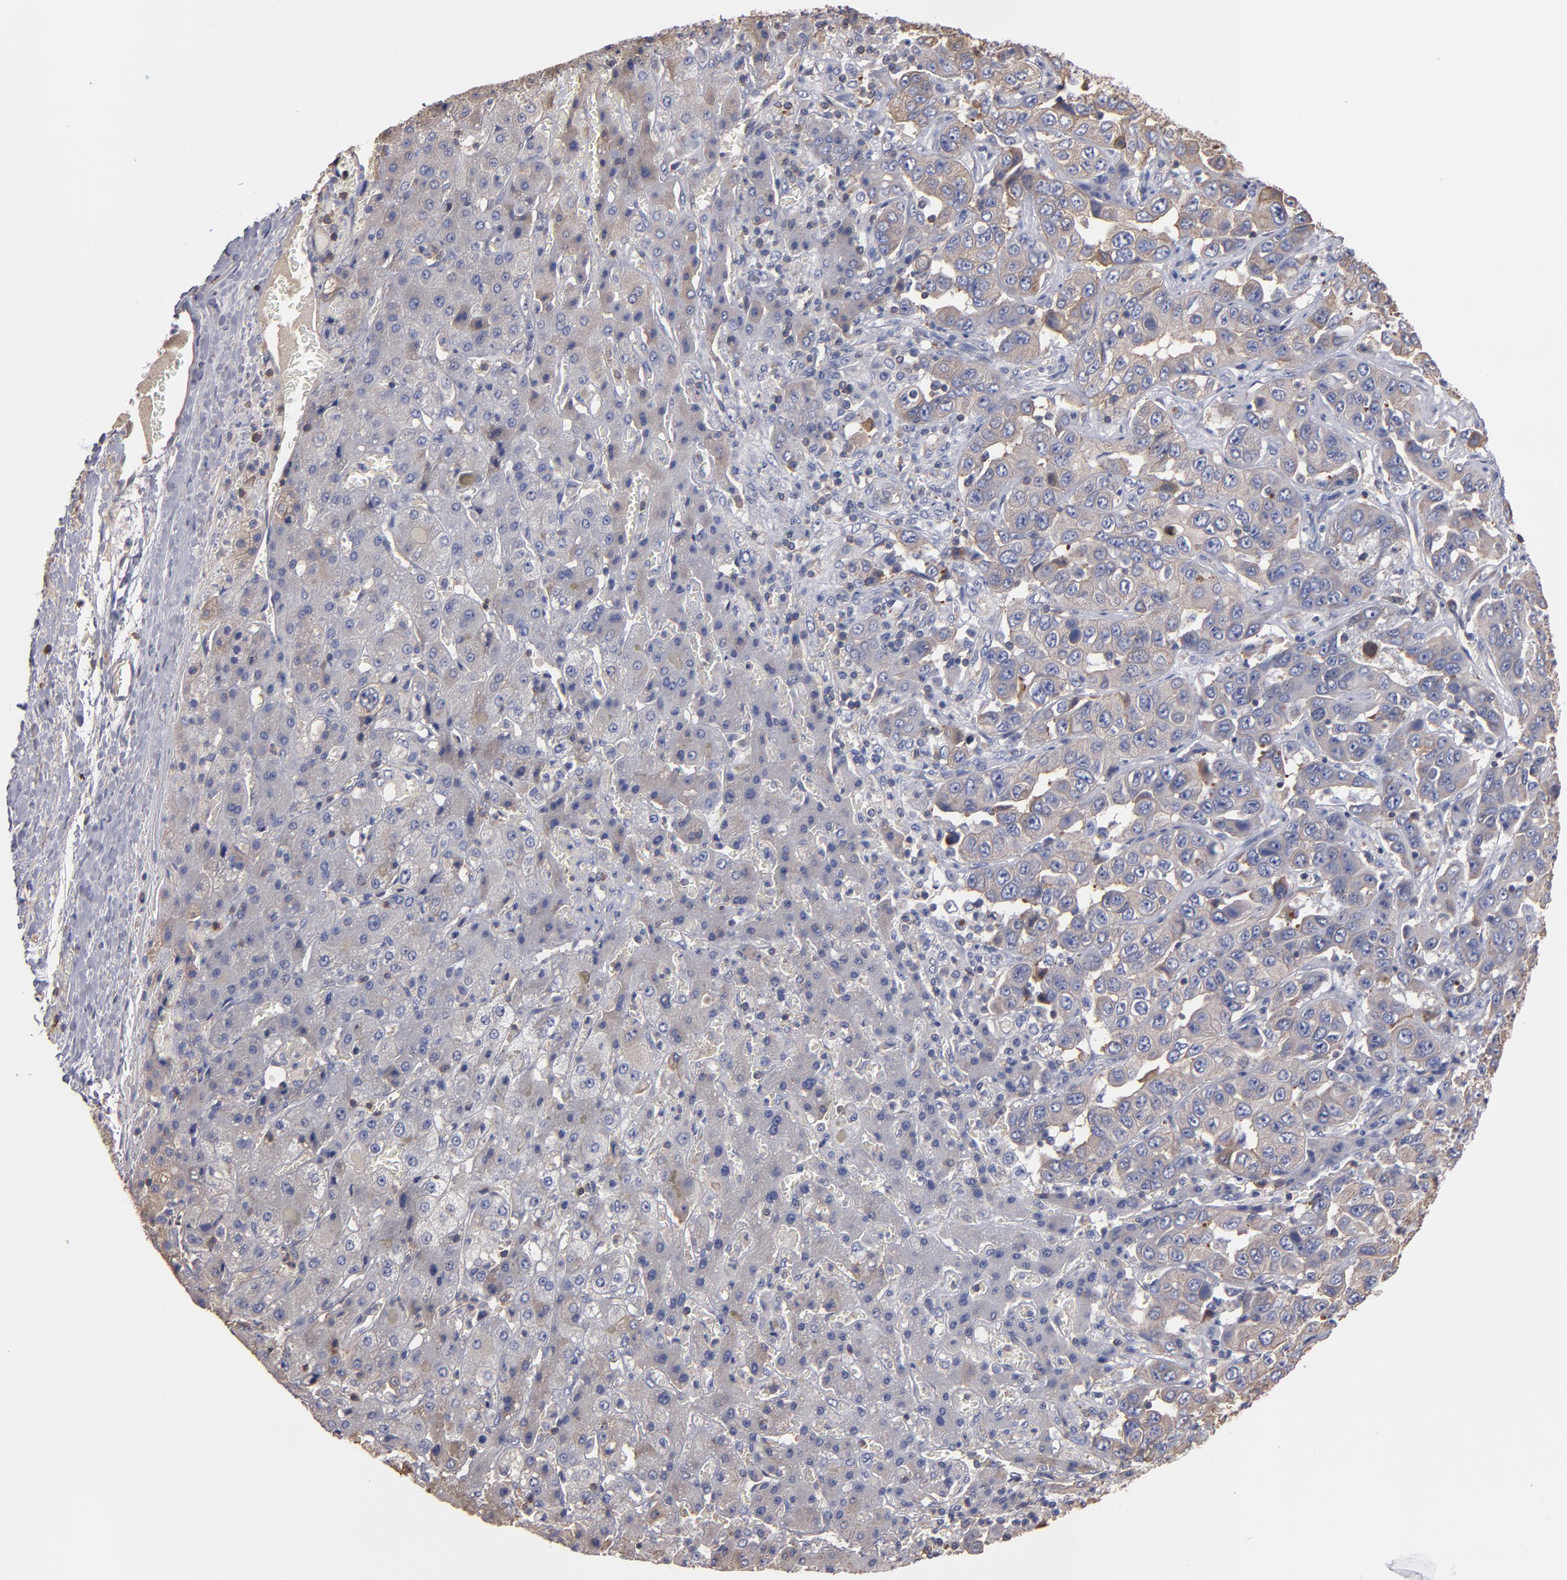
{"staining": {"intensity": "weak", "quantity": "25%-75%", "location": "cytoplasmic/membranous"}, "tissue": "liver cancer", "cell_type": "Tumor cells", "image_type": "cancer", "snomed": [{"axis": "morphology", "description": "Cholangiocarcinoma"}, {"axis": "topography", "description": "Liver"}], "caption": "Liver cancer was stained to show a protein in brown. There is low levels of weak cytoplasmic/membranous staining in about 25%-75% of tumor cells.", "gene": "ESYT2", "patient": {"sex": "female", "age": 52}}